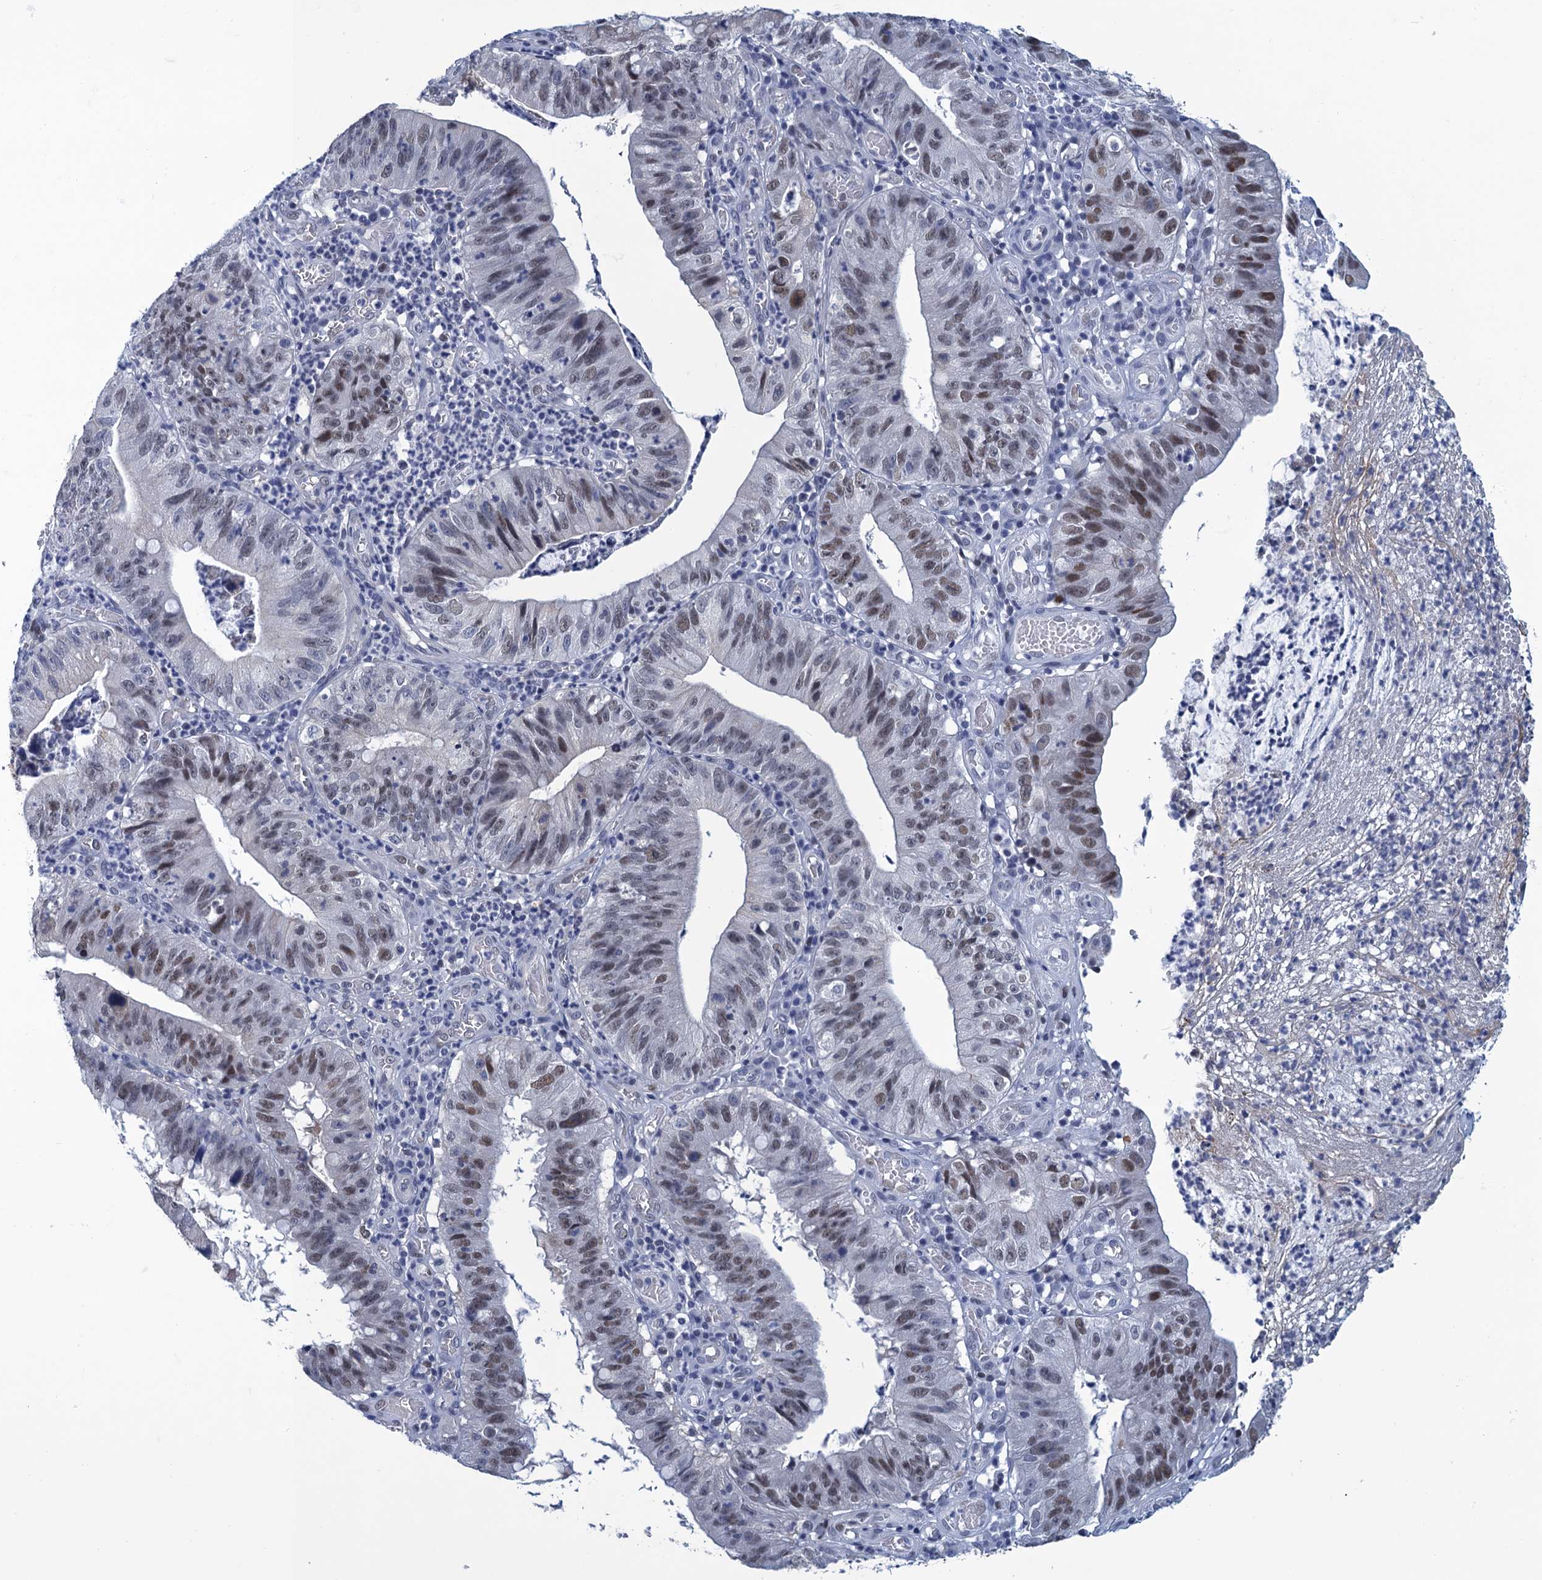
{"staining": {"intensity": "moderate", "quantity": "25%-75%", "location": "nuclear"}, "tissue": "stomach cancer", "cell_type": "Tumor cells", "image_type": "cancer", "snomed": [{"axis": "morphology", "description": "Adenocarcinoma, NOS"}, {"axis": "topography", "description": "Stomach"}], "caption": "Immunohistochemical staining of stomach adenocarcinoma exhibits moderate nuclear protein expression in about 25%-75% of tumor cells.", "gene": "GINS3", "patient": {"sex": "male", "age": 59}}